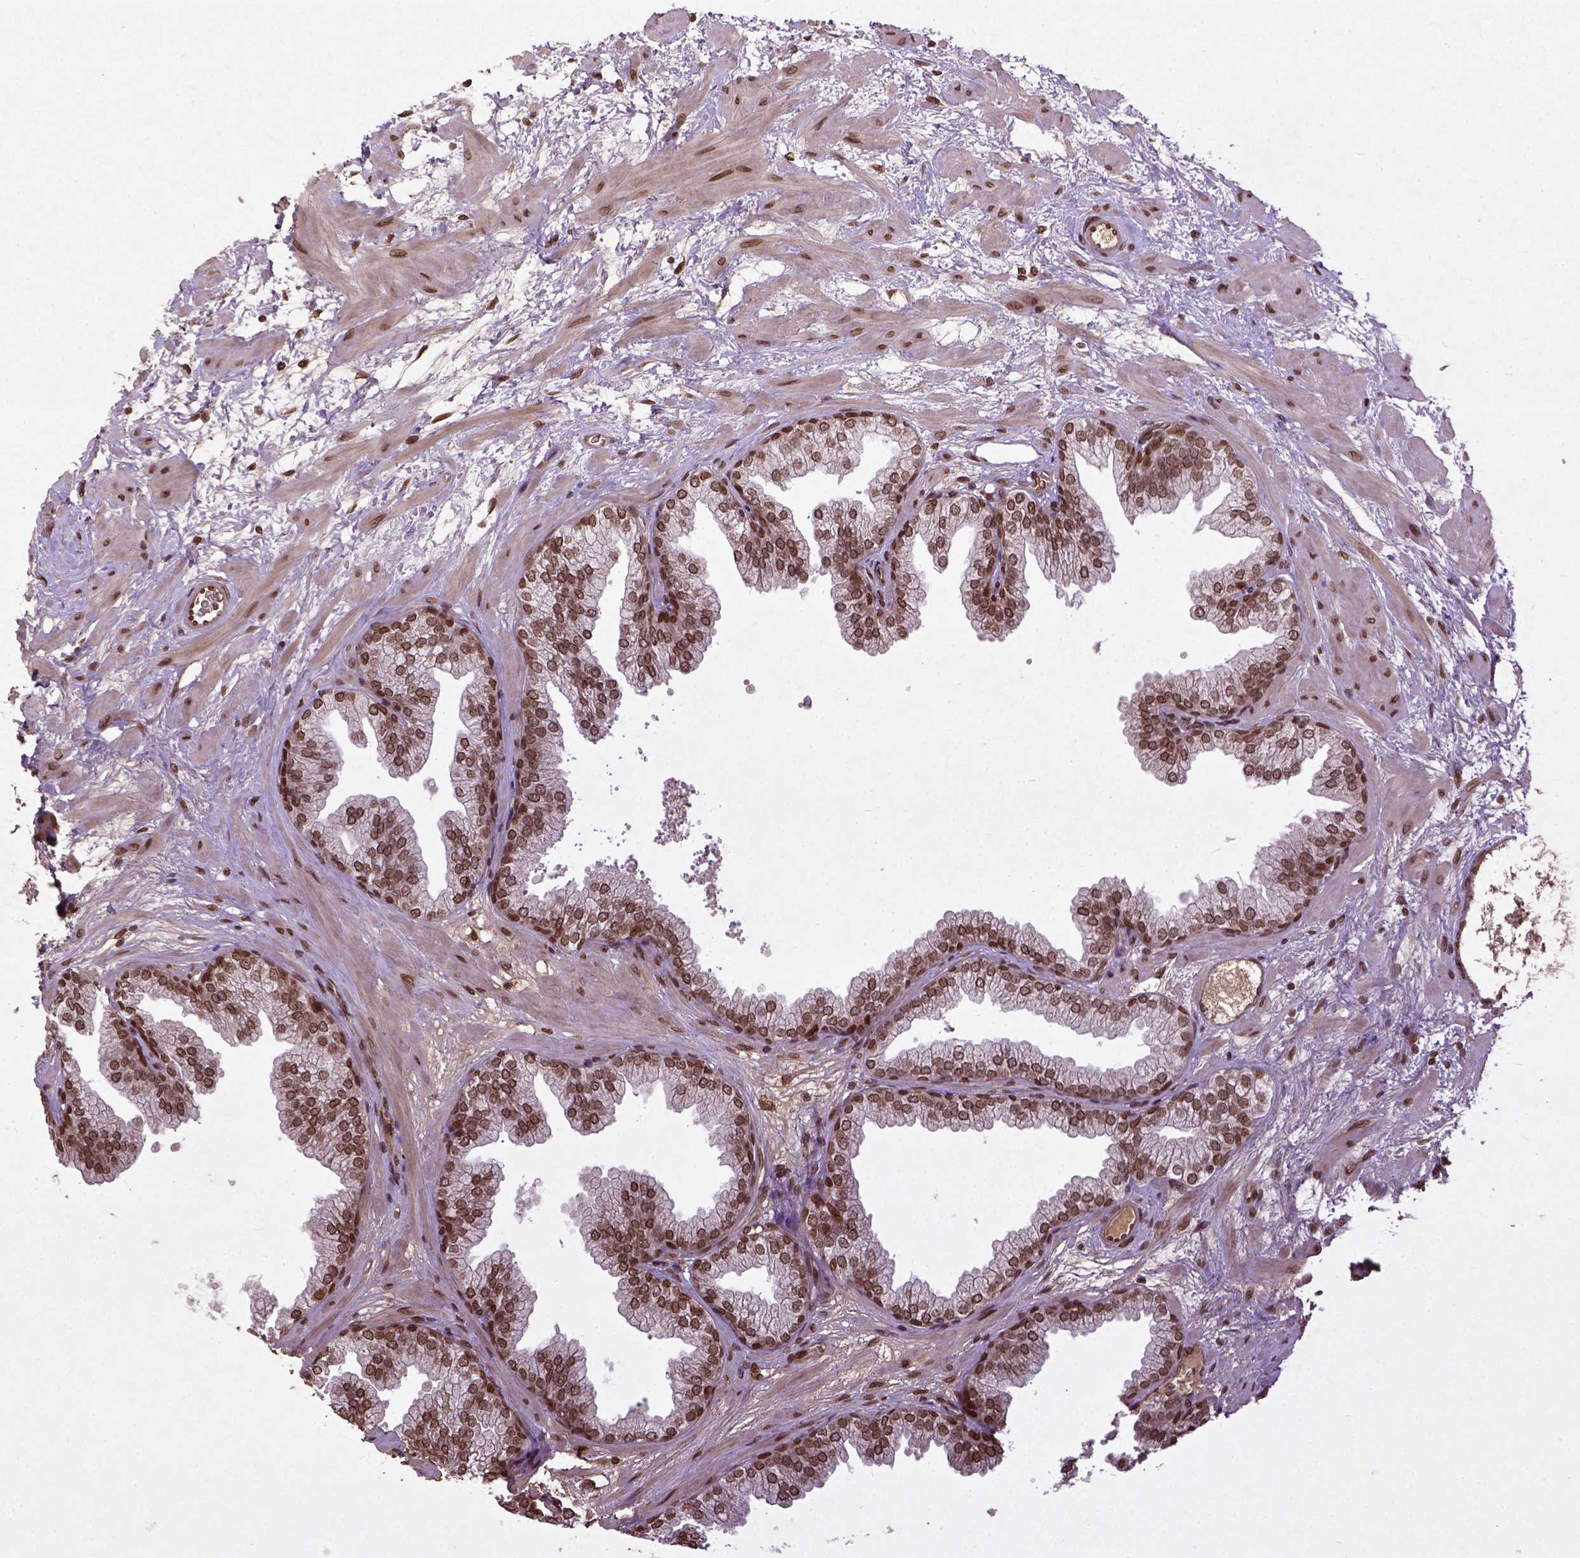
{"staining": {"intensity": "moderate", "quantity": ">75%", "location": "nuclear"}, "tissue": "prostate", "cell_type": "Glandular cells", "image_type": "normal", "snomed": [{"axis": "morphology", "description": "Normal tissue, NOS"}, {"axis": "topography", "description": "Prostate"}], "caption": "DAB (3,3'-diaminobenzidine) immunohistochemical staining of unremarkable human prostate displays moderate nuclear protein positivity in approximately >75% of glandular cells. (DAB (3,3'-diaminobenzidine) = brown stain, brightfield microscopy at high magnification).", "gene": "BANF1", "patient": {"sex": "male", "age": 37}}